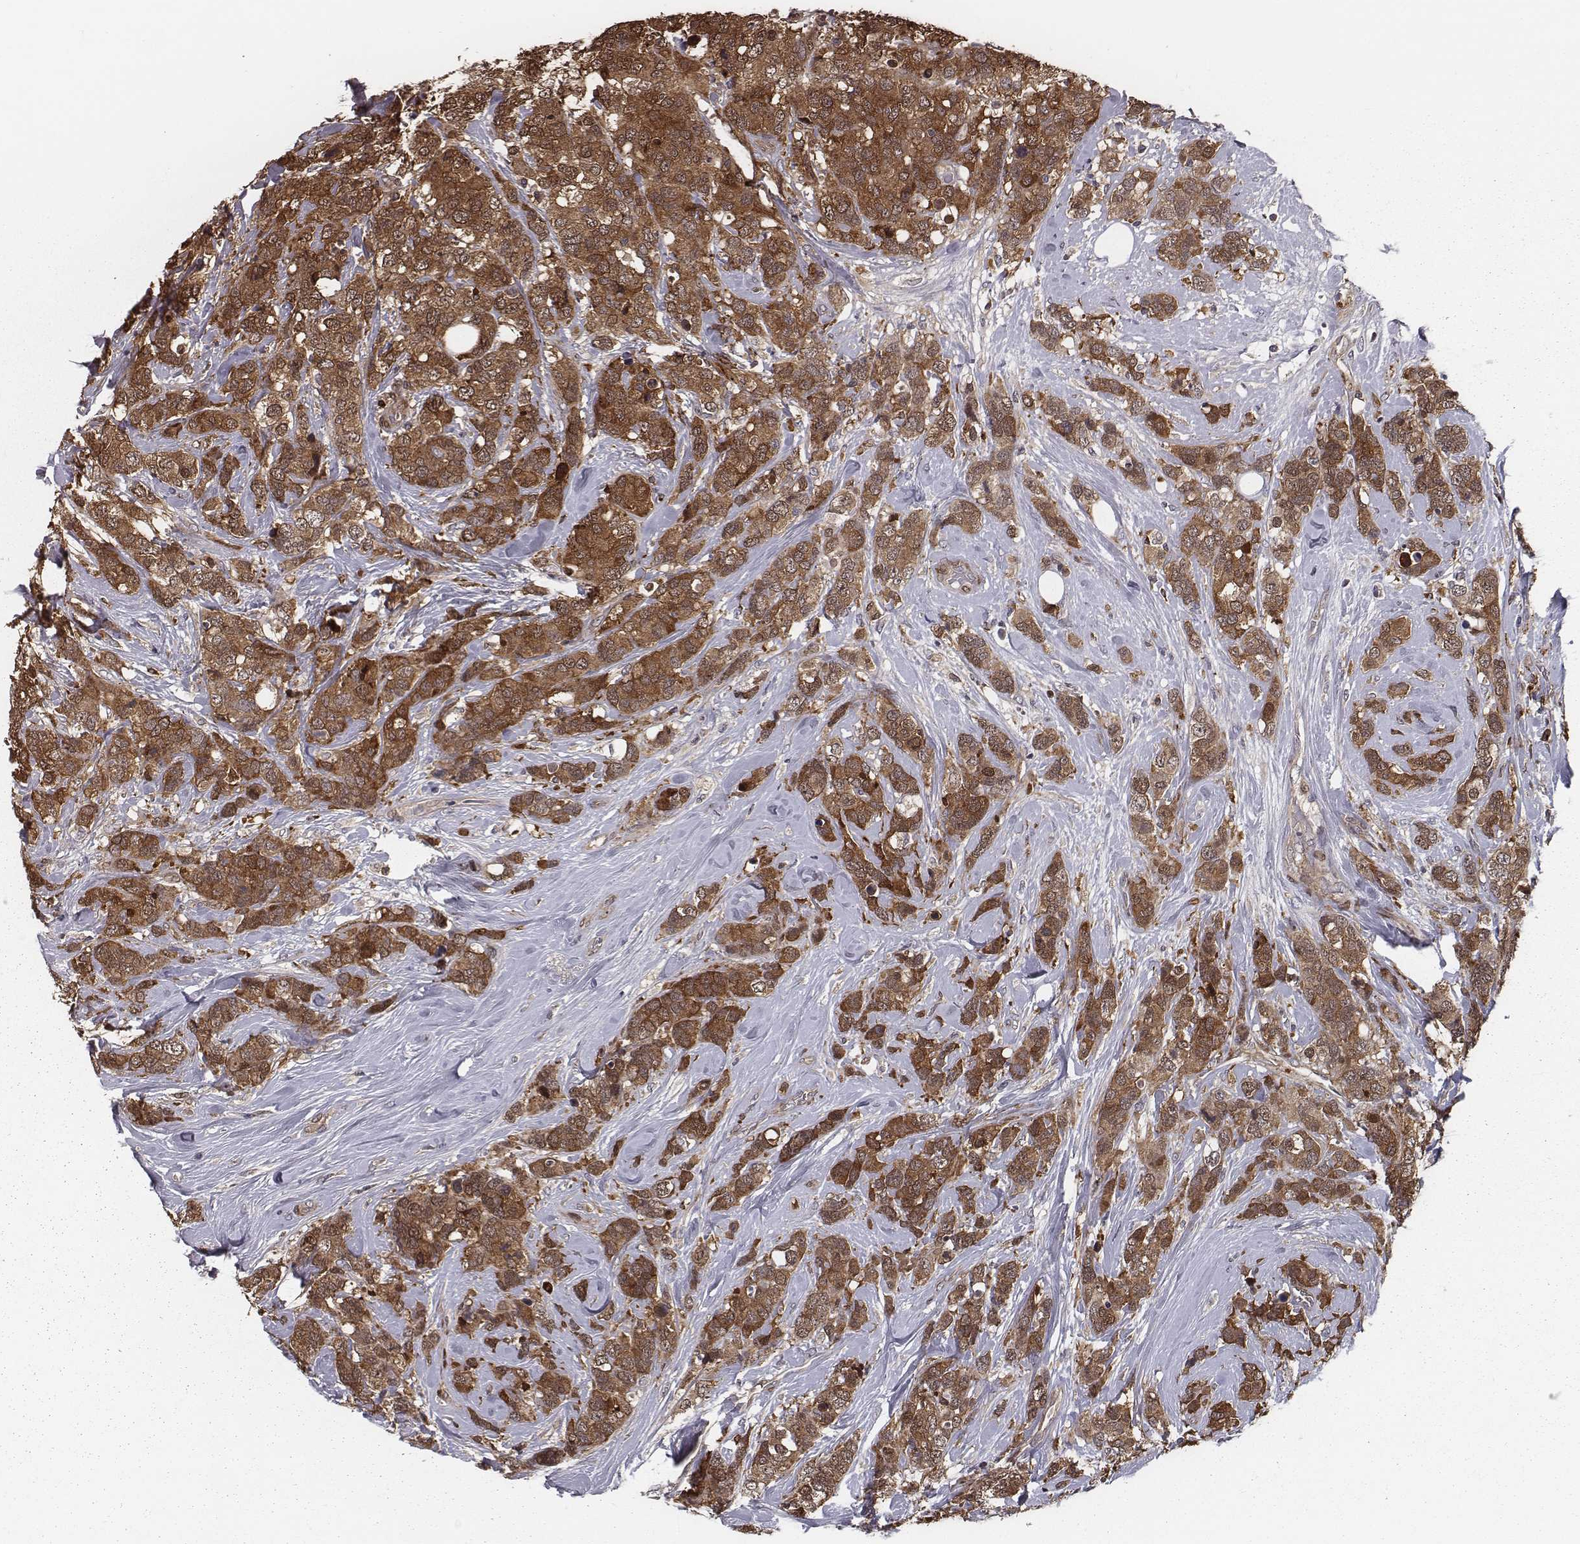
{"staining": {"intensity": "strong", "quantity": ">75%", "location": "cytoplasmic/membranous"}, "tissue": "breast cancer", "cell_type": "Tumor cells", "image_type": "cancer", "snomed": [{"axis": "morphology", "description": "Lobular carcinoma"}, {"axis": "topography", "description": "Breast"}], "caption": "This histopathology image demonstrates immunohistochemistry staining of human breast cancer (lobular carcinoma), with high strong cytoplasmic/membranous expression in about >75% of tumor cells.", "gene": "ISYNA1", "patient": {"sex": "female", "age": 59}}